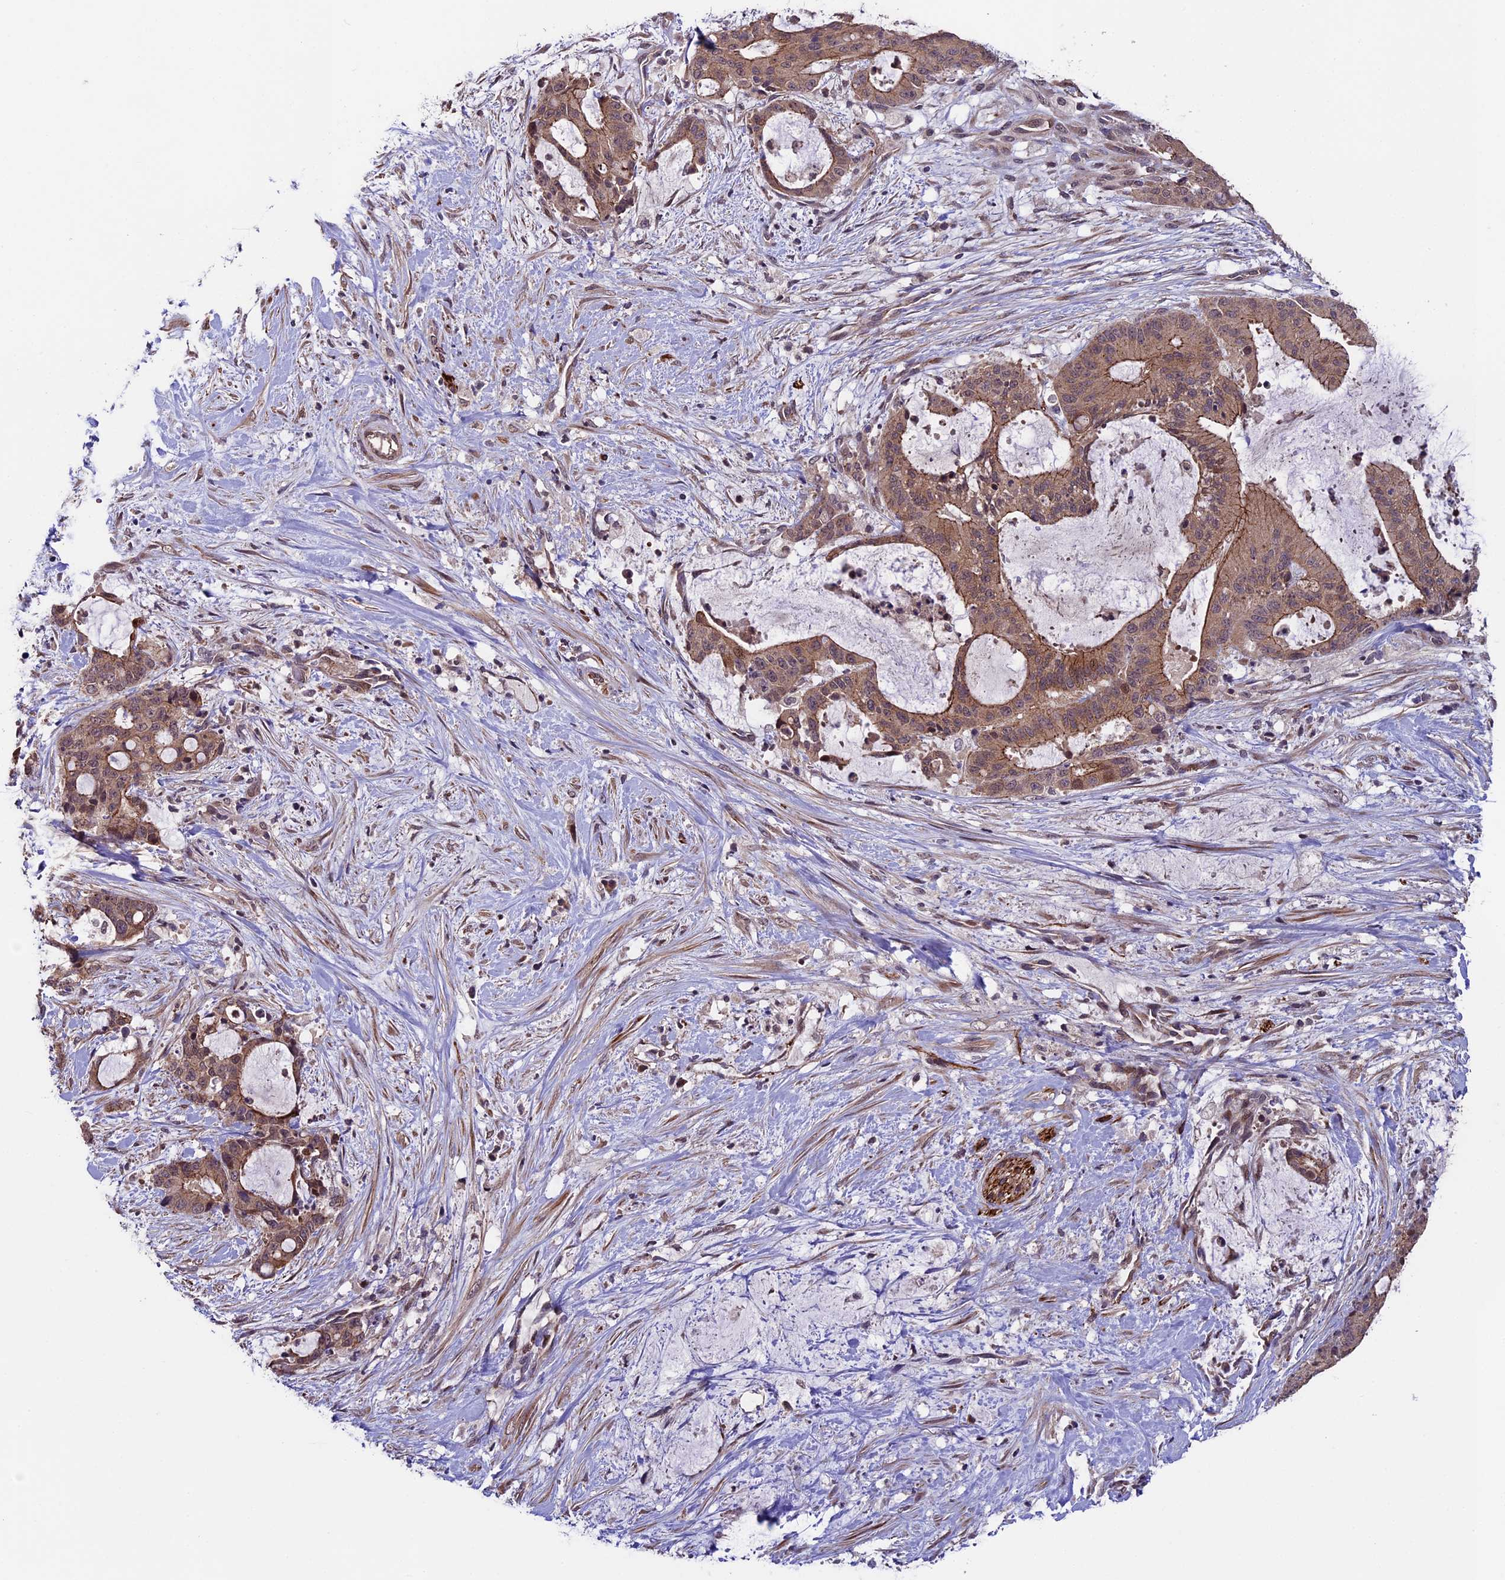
{"staining": {"intensity": "moderate", "quantity": ">75%", "location": "cytoplasmic/membranous"}, "tissue": "liver cancer", "cell_type": "Tumor cells", "image_type": "cancer", "snomed": [{"axis": "morphology", "description": "Normal tissue, NOS"}, {"axis": "morphology", "description": "Cholangiocarcinoma"}, {"axis": "topography", "description": "Liver"}, {"axis": "topography", "description": "Peripheral nerve tissue"}], "caption": "A micrograph of liver cancer (cholangiocarcinoma) stained for a protein displays moderate cytoplasmic/membranous brown staining in tumor cells.", "gene": "SIPA1L3", "patient": {"sex": "female", "age": 73}}